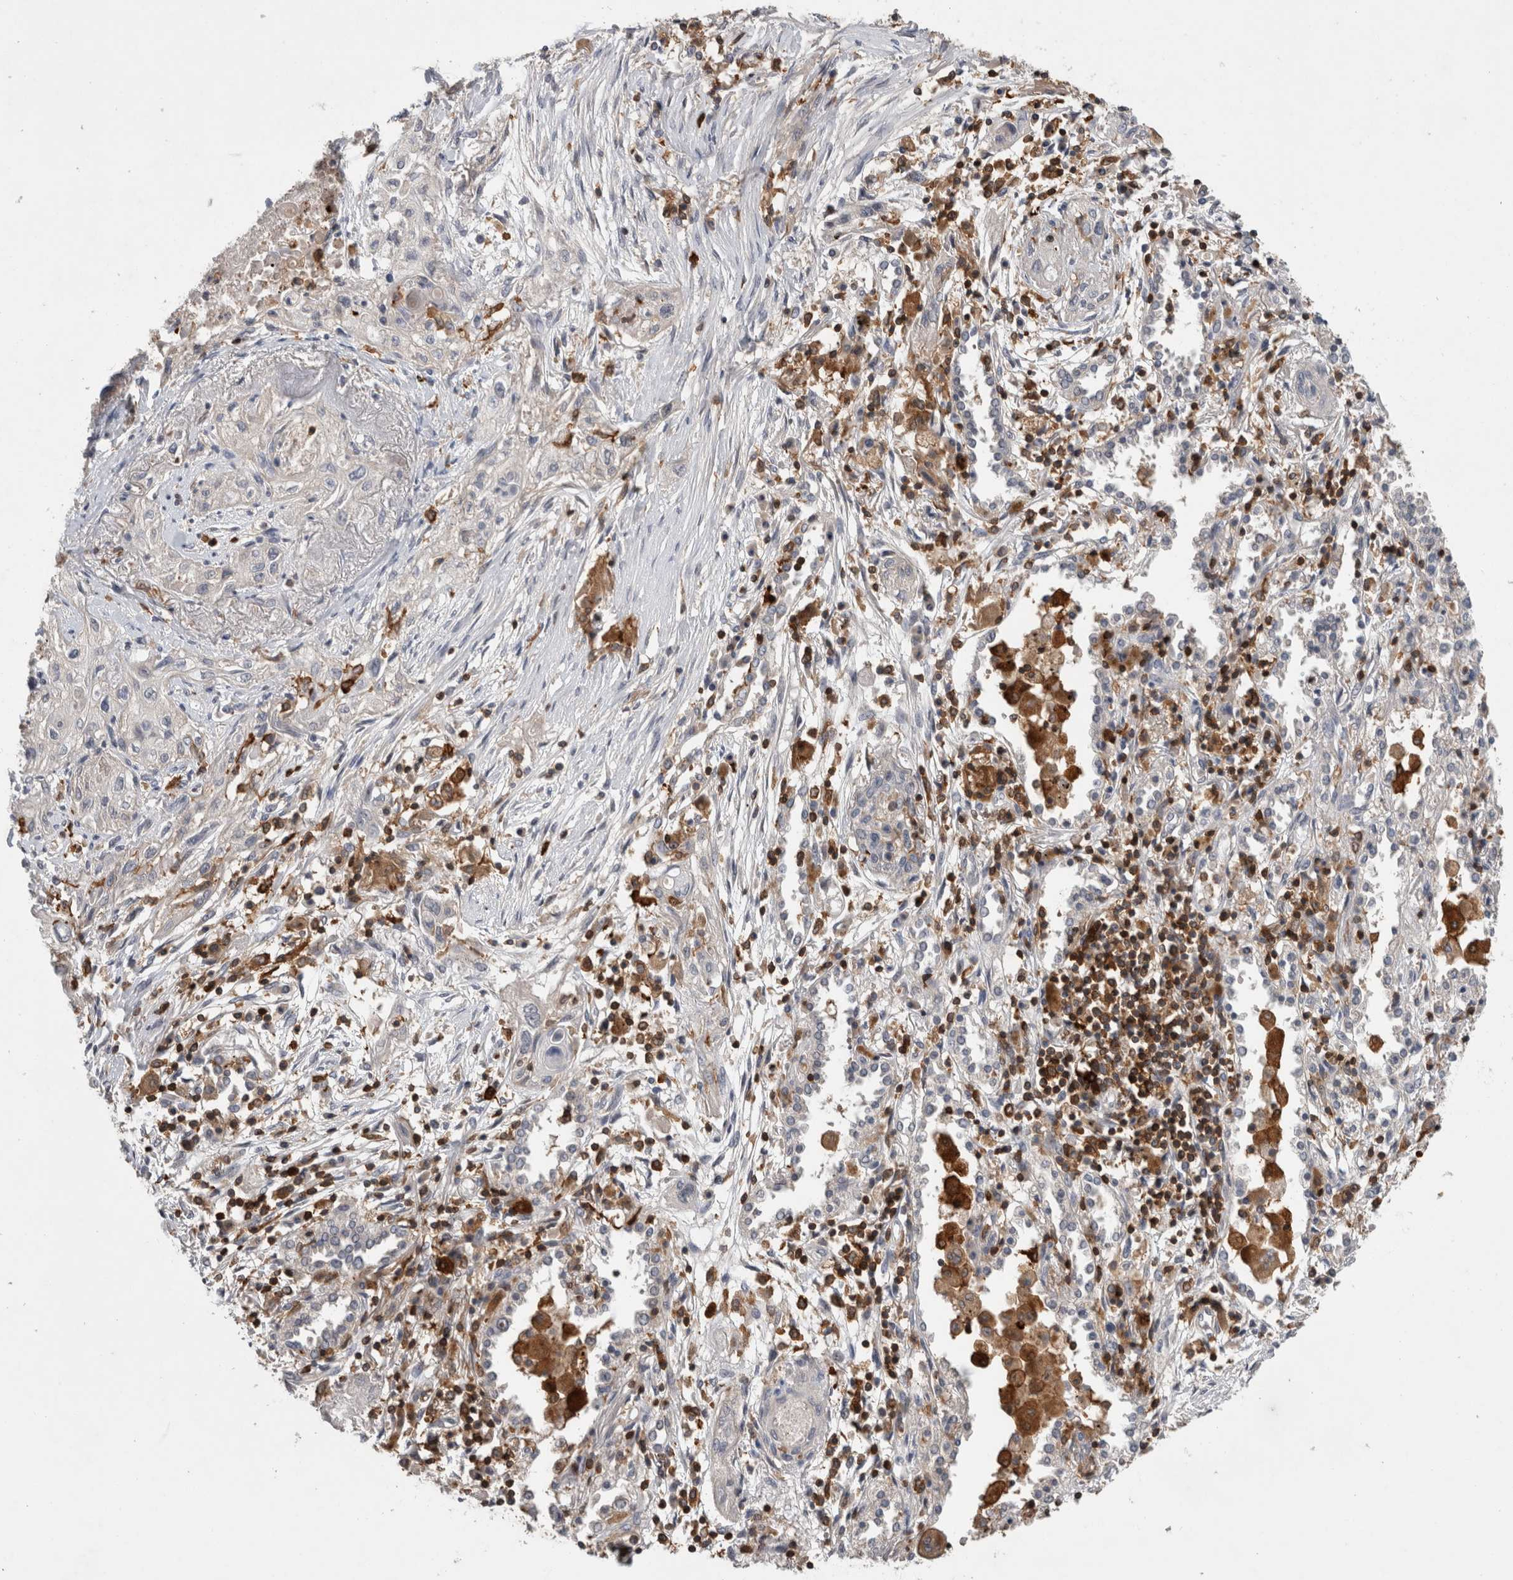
{"staining": {"intensity": "negative", "quantity": "none", "location": "none"}, "tissue": "lung cancer", "cell_type": "Tumor cells", "image_type": "cancer", "snomed": [{"axis": "morphology", "description": "Squamous cell carcinoma, NOS"}, {"axis": "topography", "description": "Lung"}], "caption": "Immunohistochemistry of human lung cancer (squamous cell carcinoma) exhibits no staining in tumor cells.", "gene": "GFRA2", "patient": {"sex": "female", "age": 47}}